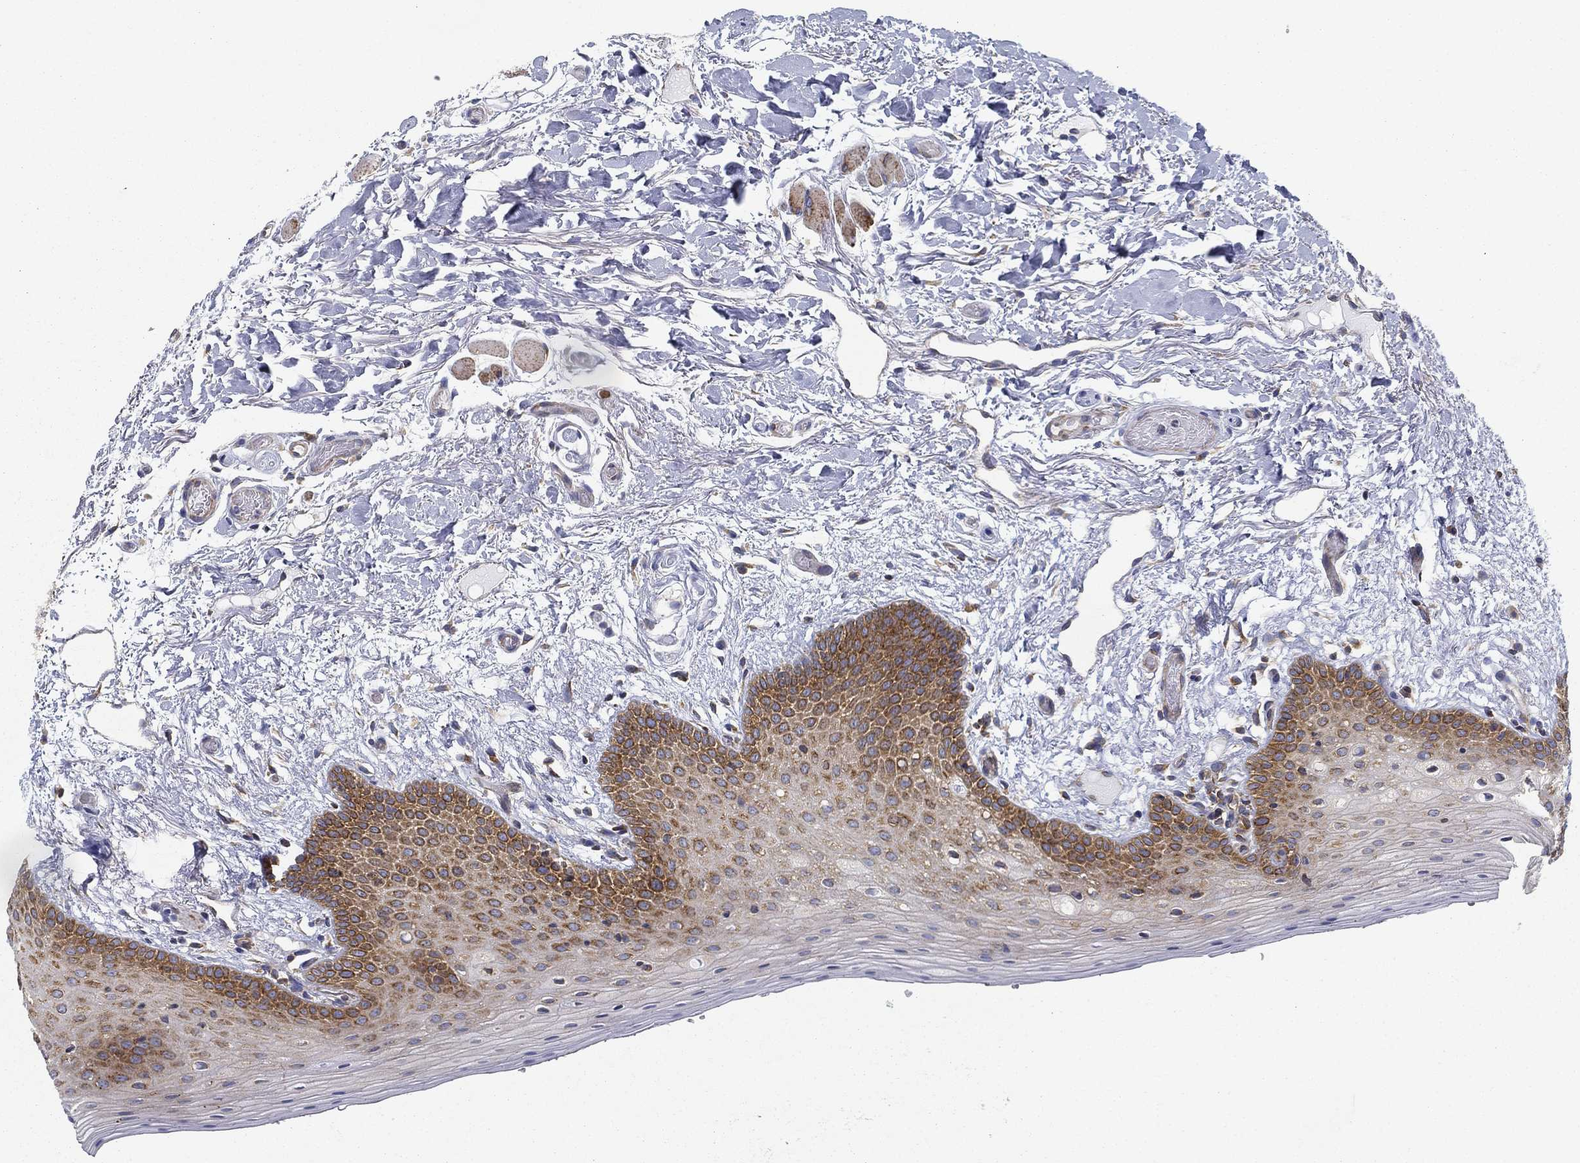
{"staining": {"intensity": "moderate", "quantity": "25%-75%", "location": "cytoplasmic/membranous"}, "tissue": "oral mucosa", "cell_type": "Squamous epithelial cells", "image_type": "normal", "snomed": [{"axis": "morphology", "description": "Normal tissue, NOS"}, {"axis": "topography", "description": "Oral tissue"}, {"axis": "topography", "description": "Tounge, NOS"}], "caption": "IHC (DAB) staining of benign oral mucosa exhibits moderate cytoplasmic/membranous protein expression in about 25%-75% of squamous epithelial cells. The staining was performed using DAB, with brown indicating positive protein expression. Nuclei are stained blue with hematoxylin.", "gene": "FXR1", "patient": {"sex": "female", "age": 86}}